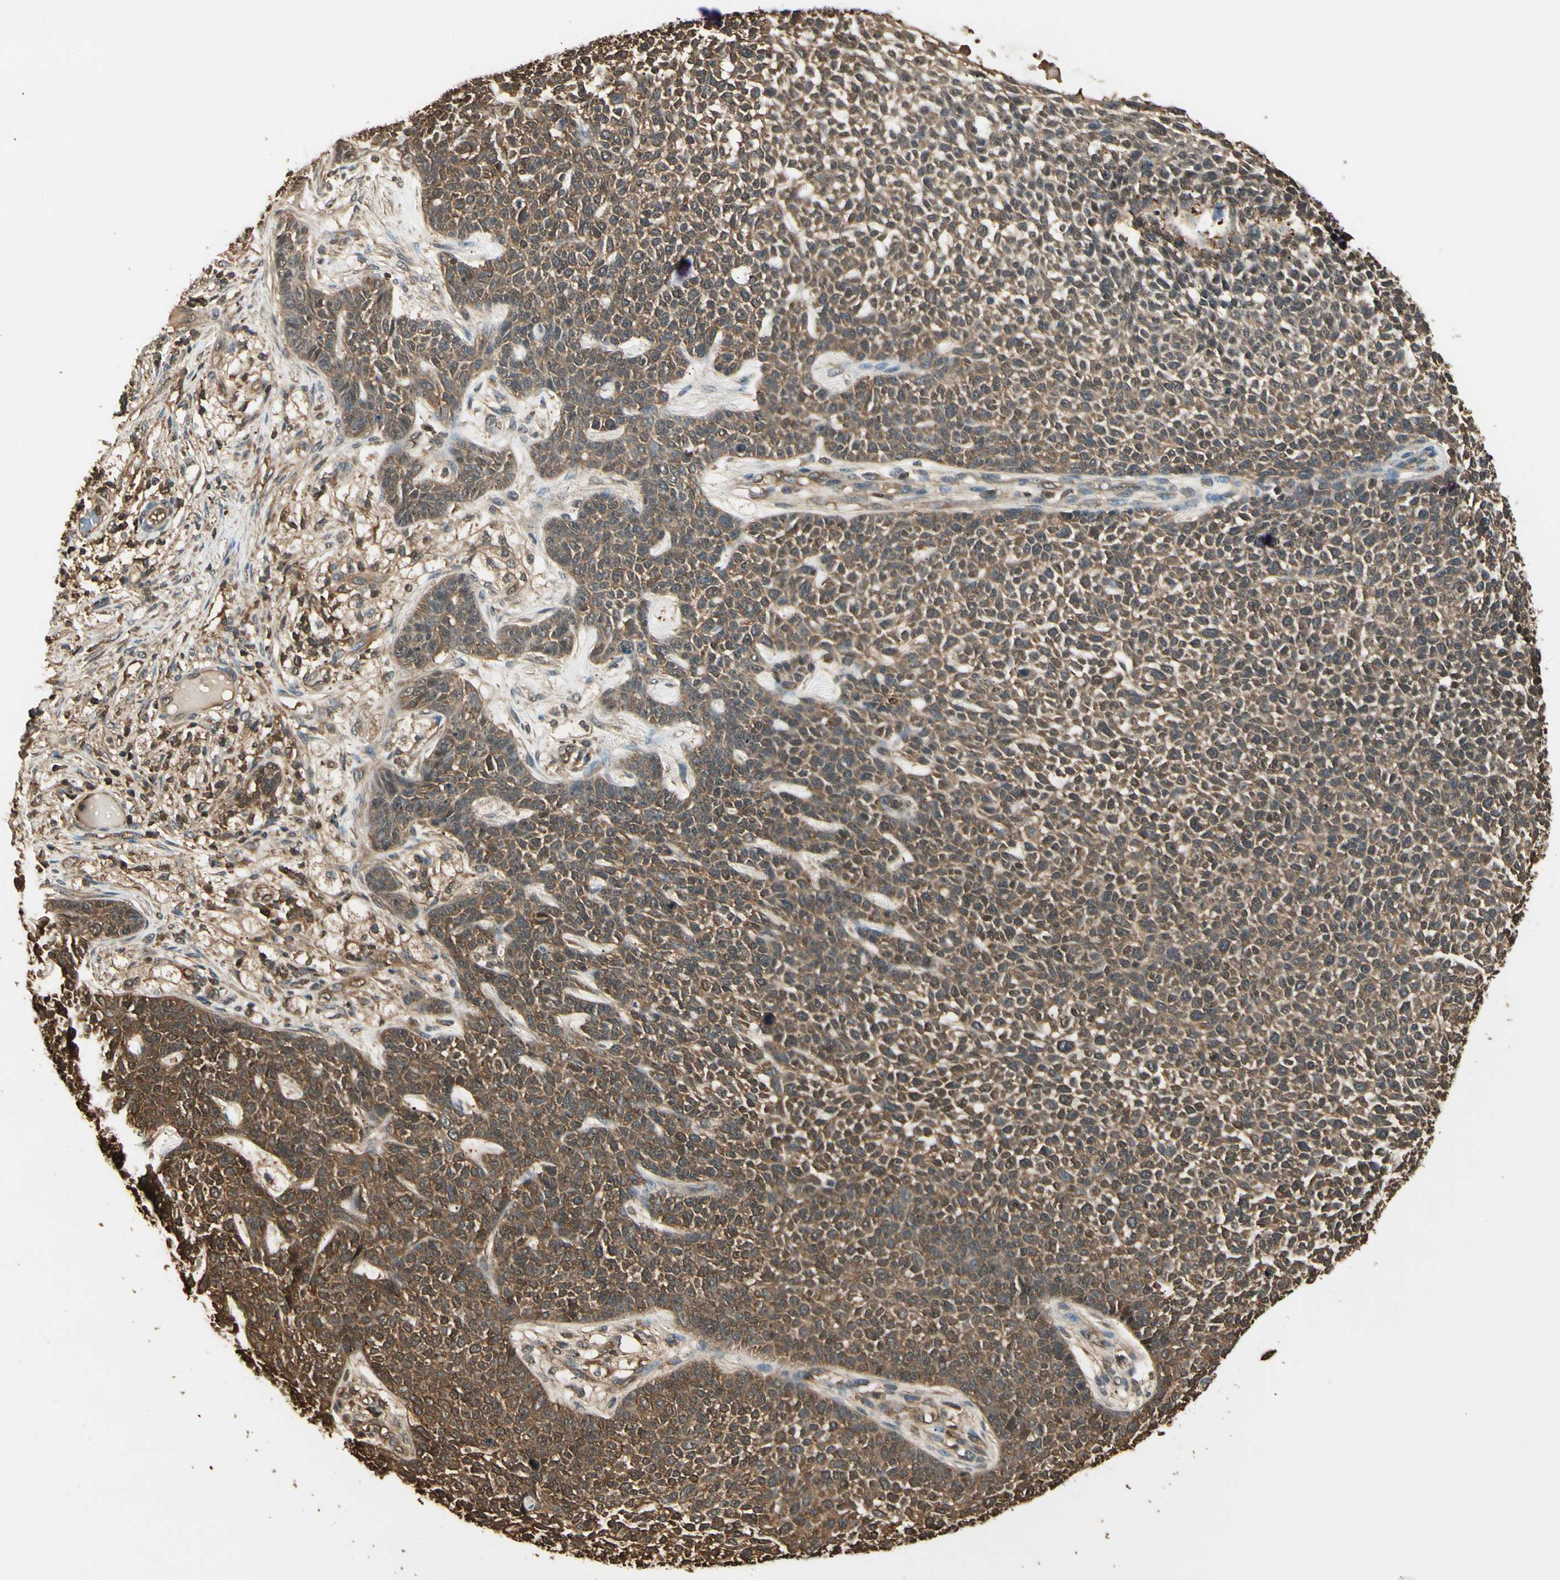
{"staining": {"intensity": "moderate", "quantity": ">75%", "location": "cytoplasmic/membranous"}, "tissue": "skin cancer", "cell_type": "Tumor cells", "image_type": "cancer", "snomed": [{"axis": "morphology", "description": "Basal cell carcinoma"}, {"axis": "topography", "description": "Skin"}], "caption": "High-magnification brightfield microscopy of skin cancer (basal cell carcinoma) stained with DAB (brown) and counterstained with hematoxylin (blue). tumor cells exhibit moderate cytoplasmic/membranous staining is present in about>75% of cells.", "gene": "YWHAE", "patient": {"sex": "female", "age": 84}}